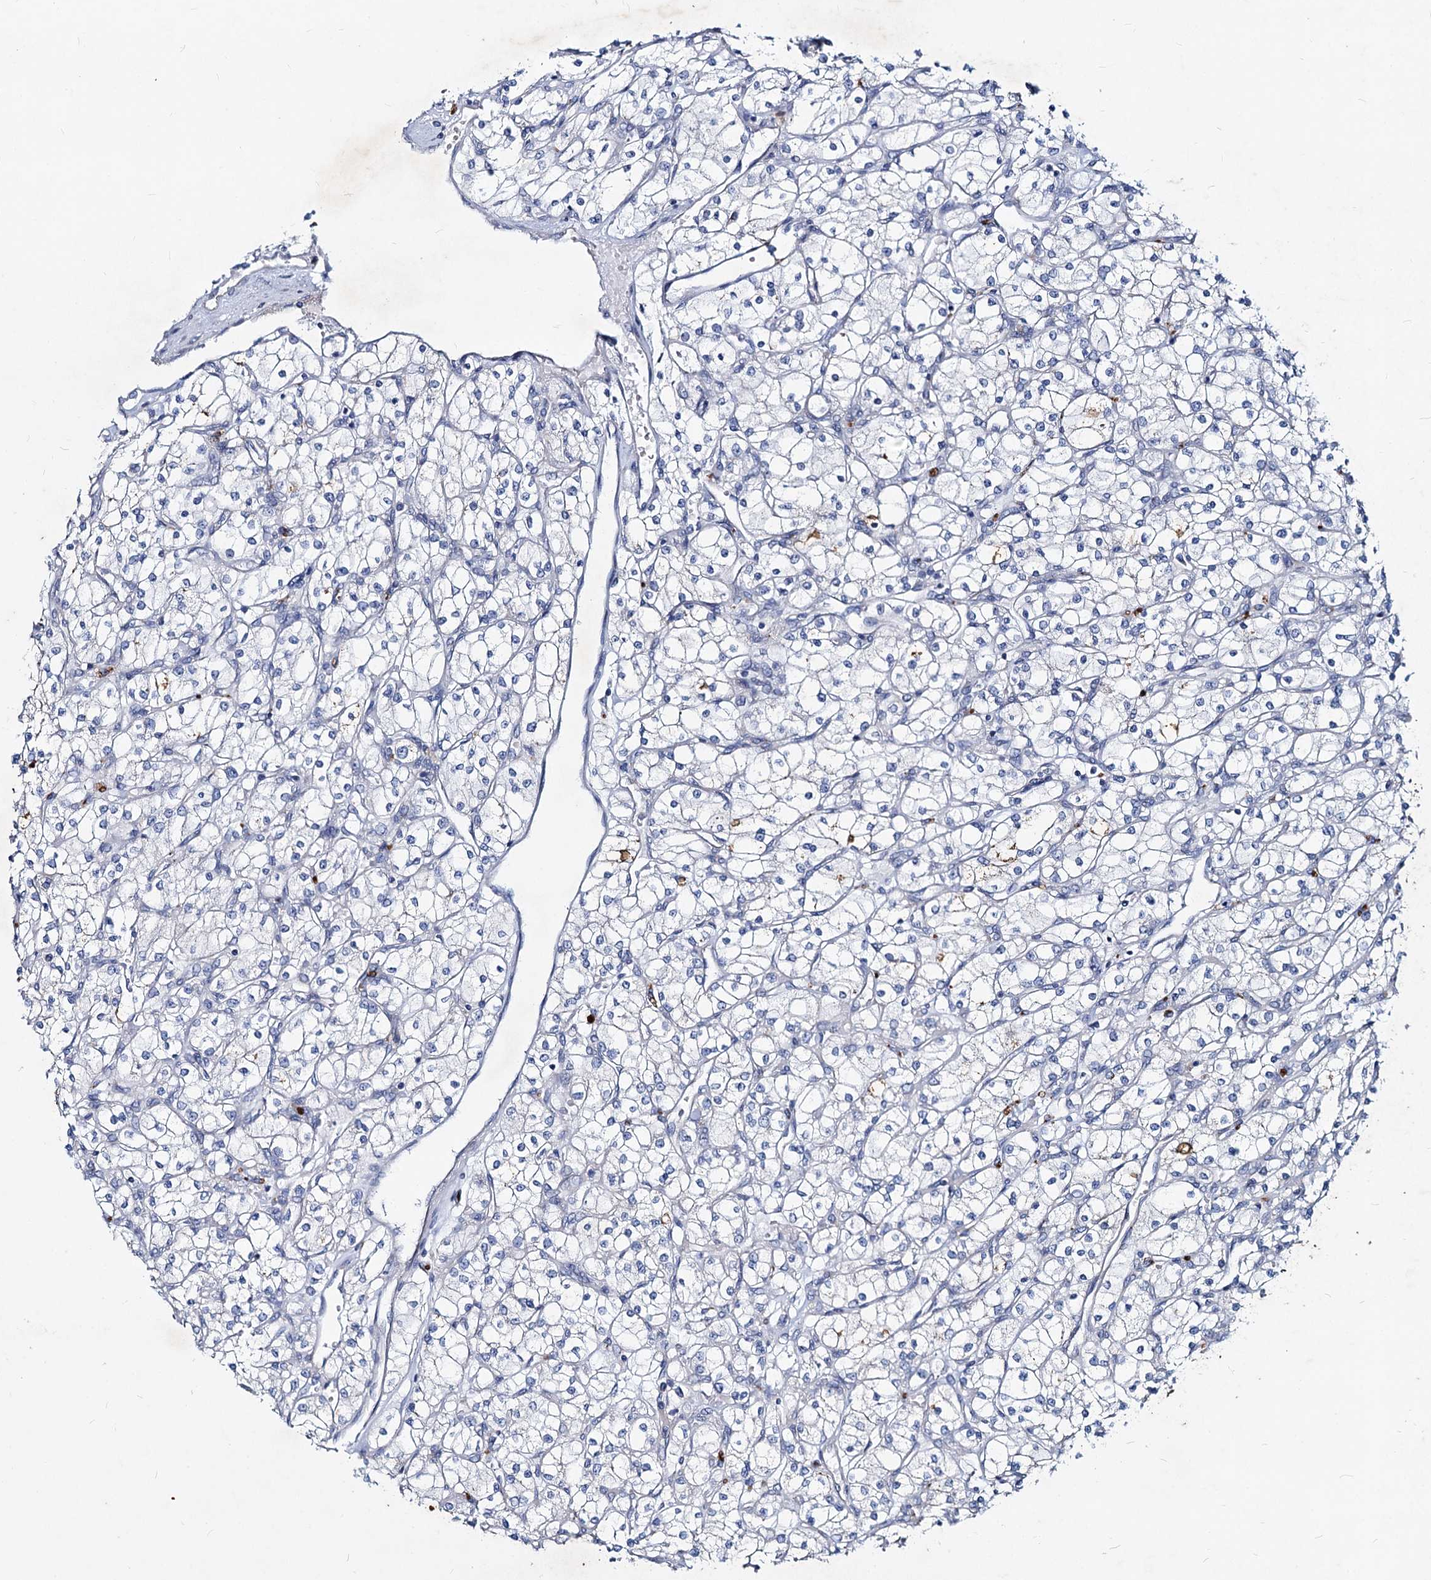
{"staining": {"intensity": "negative", "quantity": "none", "location": "none"}, "tissue": "renal cancer", "cell_type": "Tumor cells", "image_type": "cancer", "snomed": [{"axis": "morphology", "description": "Adenocarcinoma, NOS"}, {"axis": "topography", "description": "Kidney"}], "caption": "Immunohistochemical staining of renal adenocarcinoma shows no significant staining in tumor cells.", "gene": "AGBL4", "patient": {"sex": "male", "age": 80}}